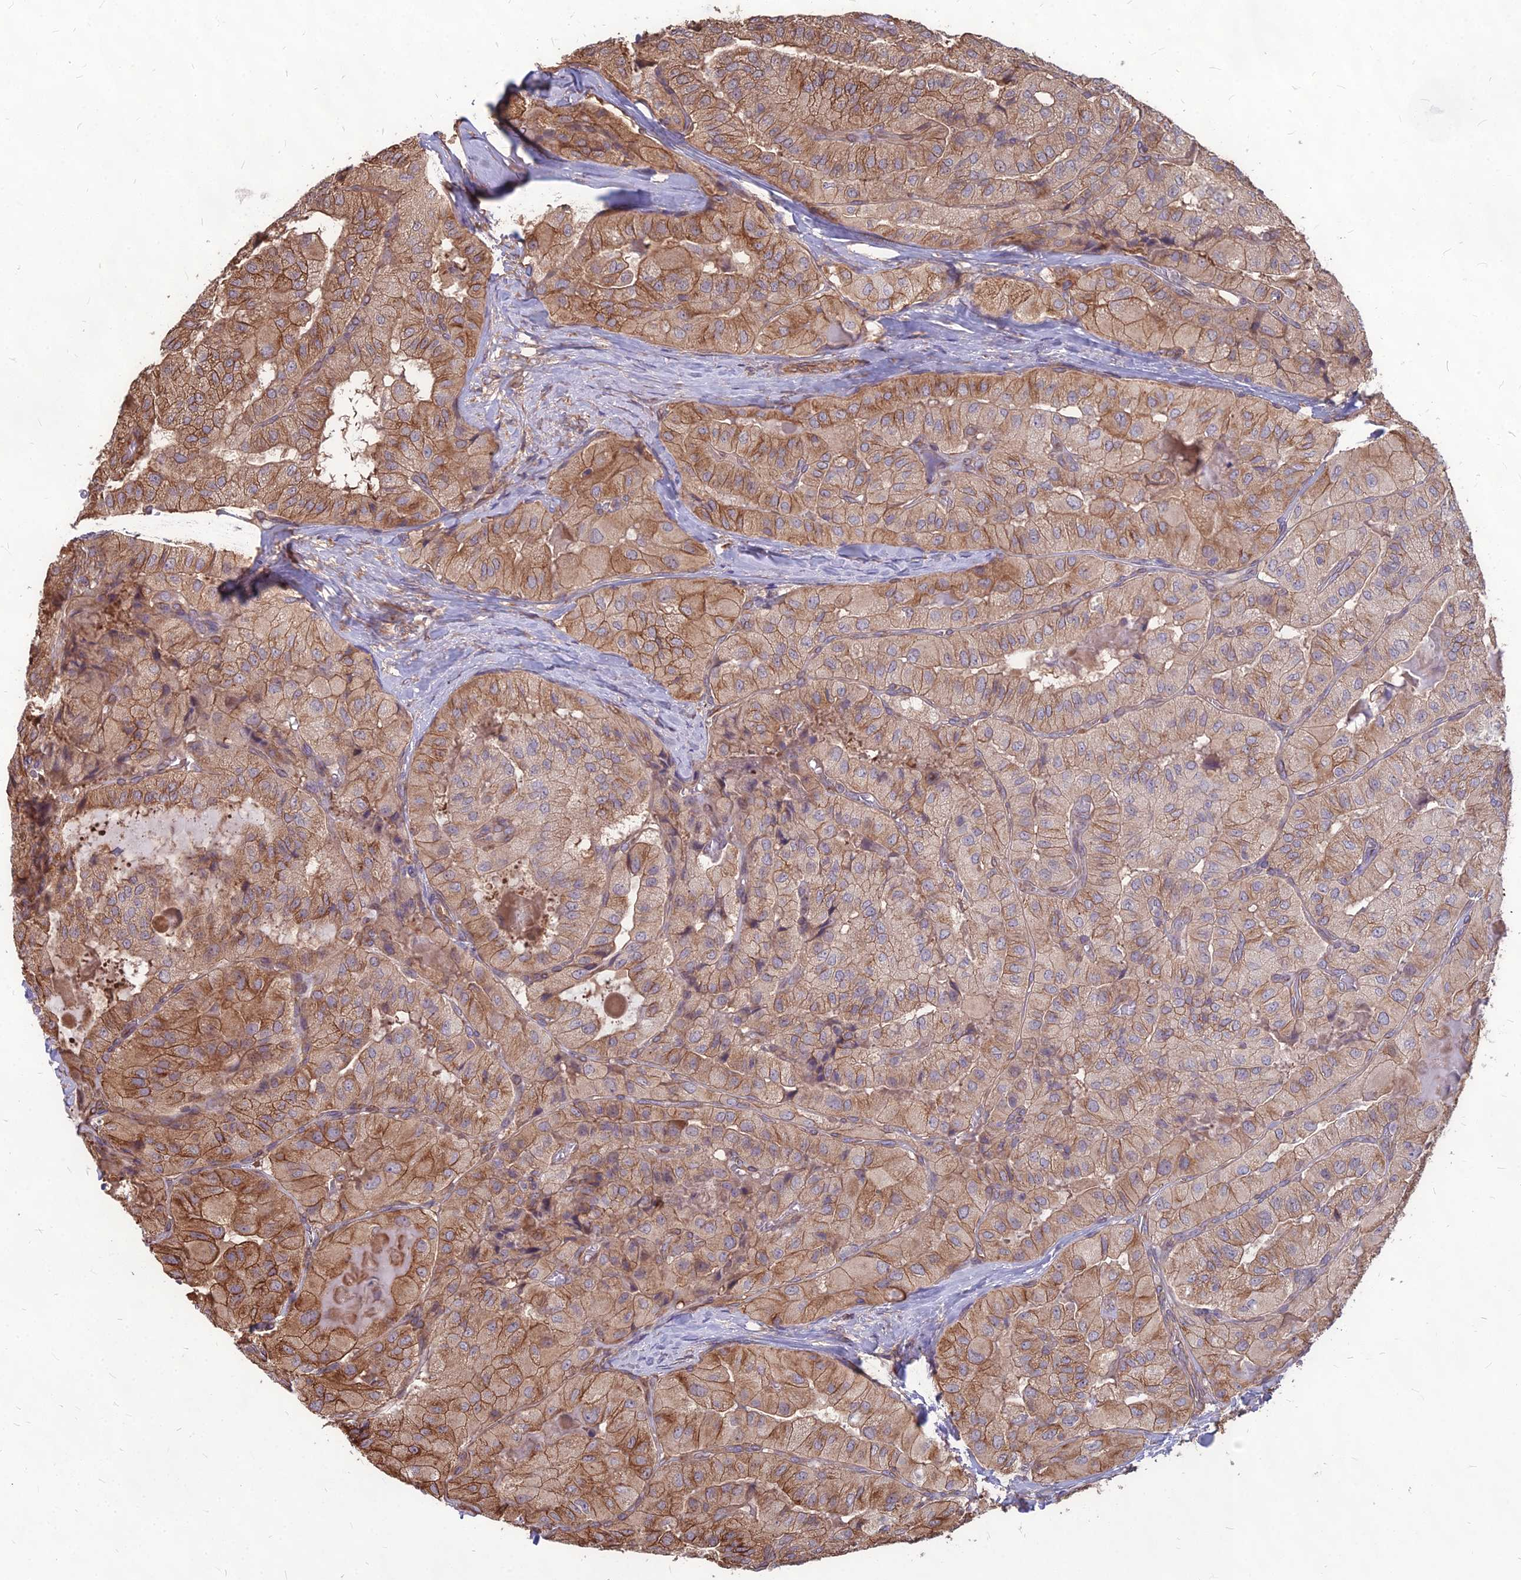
{"staining": {"intensity": "moderate", "quantity": ">75%", "location": "cytoplasmic/membranous"}, "tissue": "thyroid cancer", "cell_type": "Tumor cells", "image_type": "cancer", "snomed": [{"axis": "morphology", "description": "Normal tissue, NOS"}, {"axis": "morphology", "description": "Papillary adenocarcinoma, NOS"}, {"axis": "topography", "description": "Thyroid gland"}], "caption": "A medium amount of moderate cytoplasmic/membranous expression is appreciated in about >75% of tumor cells in thyroid cancer (papillary adenocarcinoma) tissue.", "gene": "LSM6", "patient": {"sex": "female", "age": 59}}